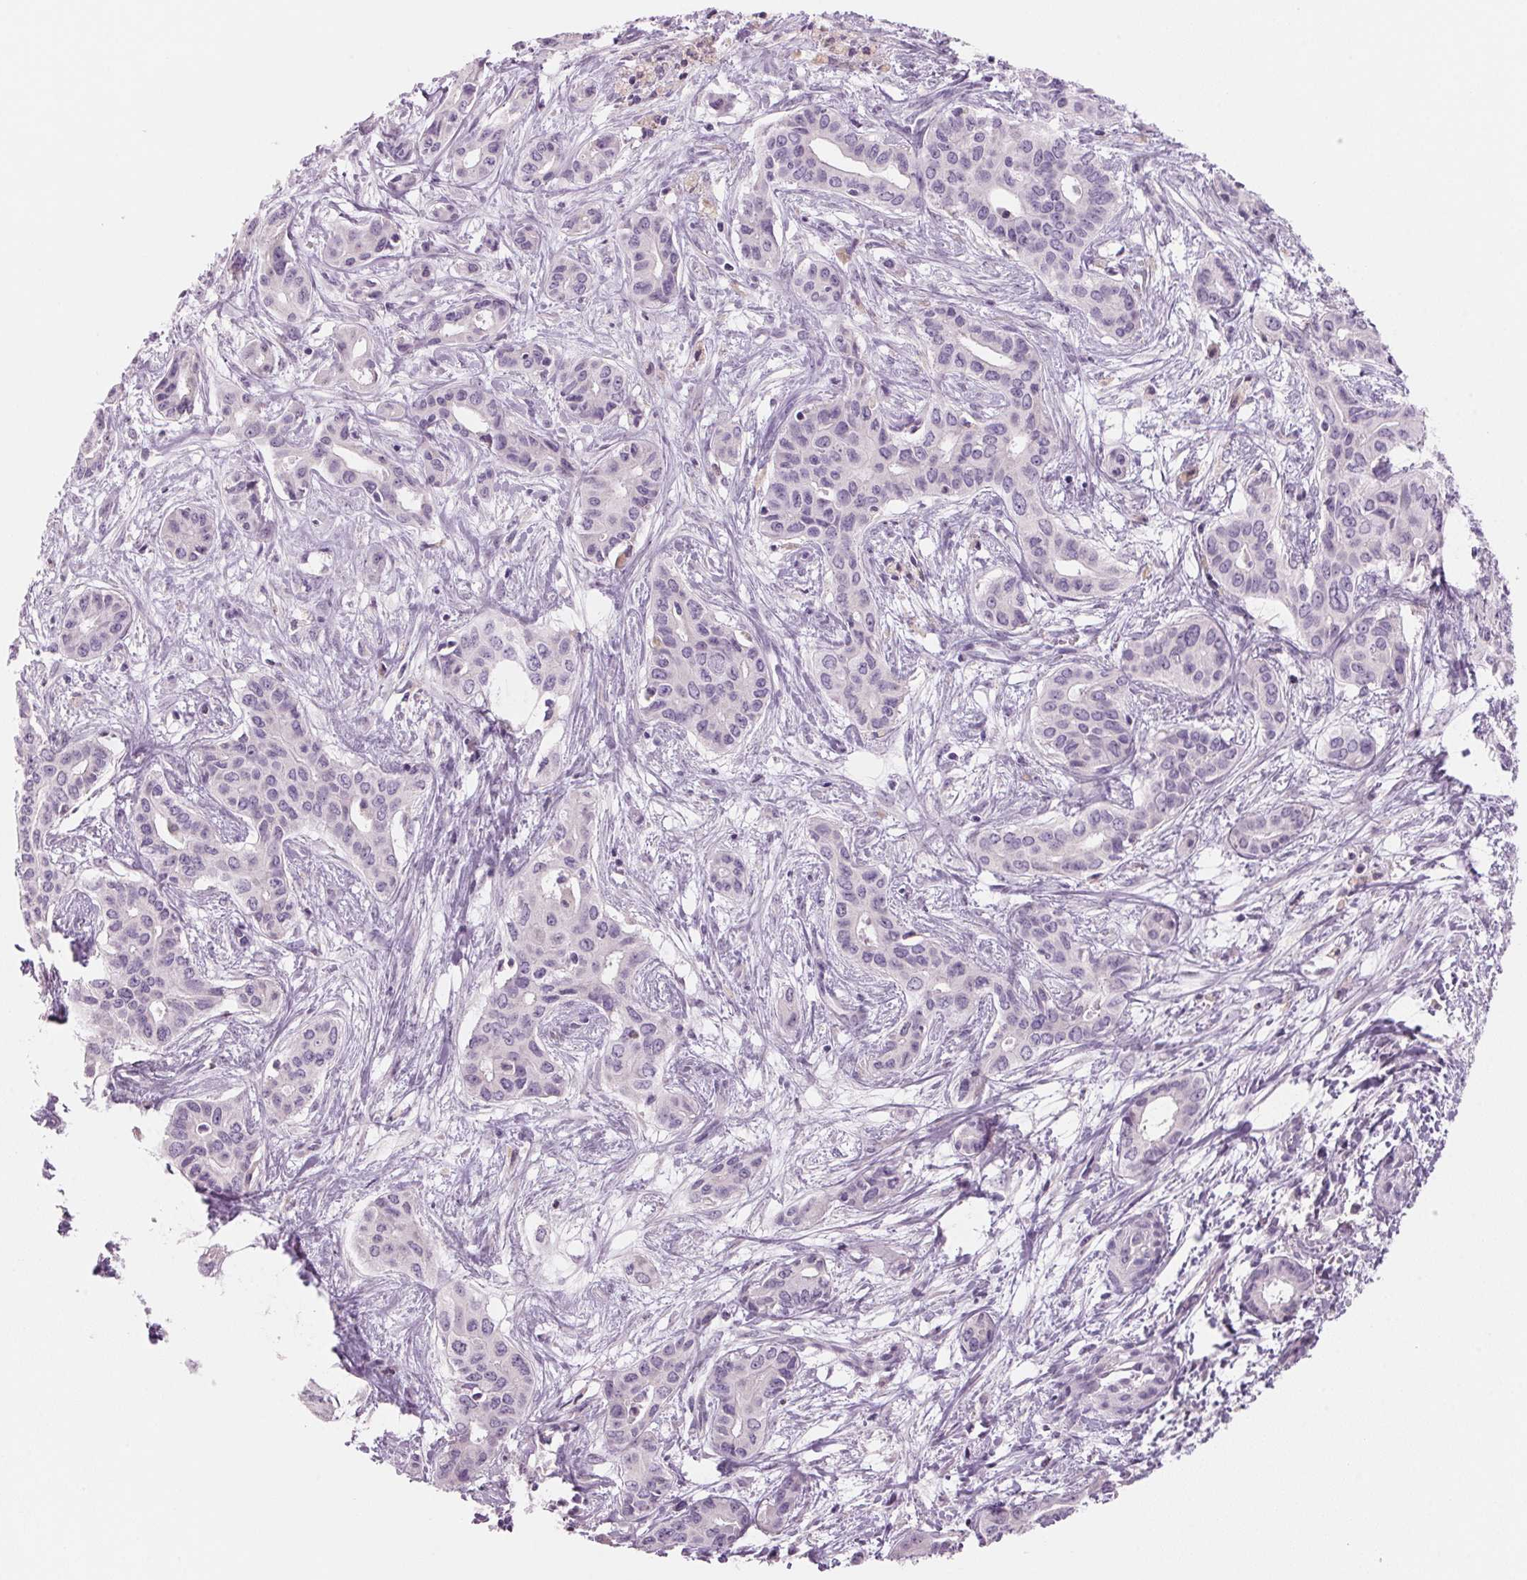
{"staining": {"intensity": "negative", "quantity": "none", "location": "none"}, "tissue": "liver cancer", "cell_type": "Tumor cells", "image_type": "cancer", "snomed": [{"axis": "morphology", "description": "Cholangiocarcinoma"}, {"axis": "topography", "description": "Liver"}], "caption": "IHC photomicrograph of human liver cancer (cholangiocarcinoma) stained for a protein (brown), which shows no staining in tumor cells.", "gene": "ADAM20", "patient": {"sex": "female", "age": 65}}